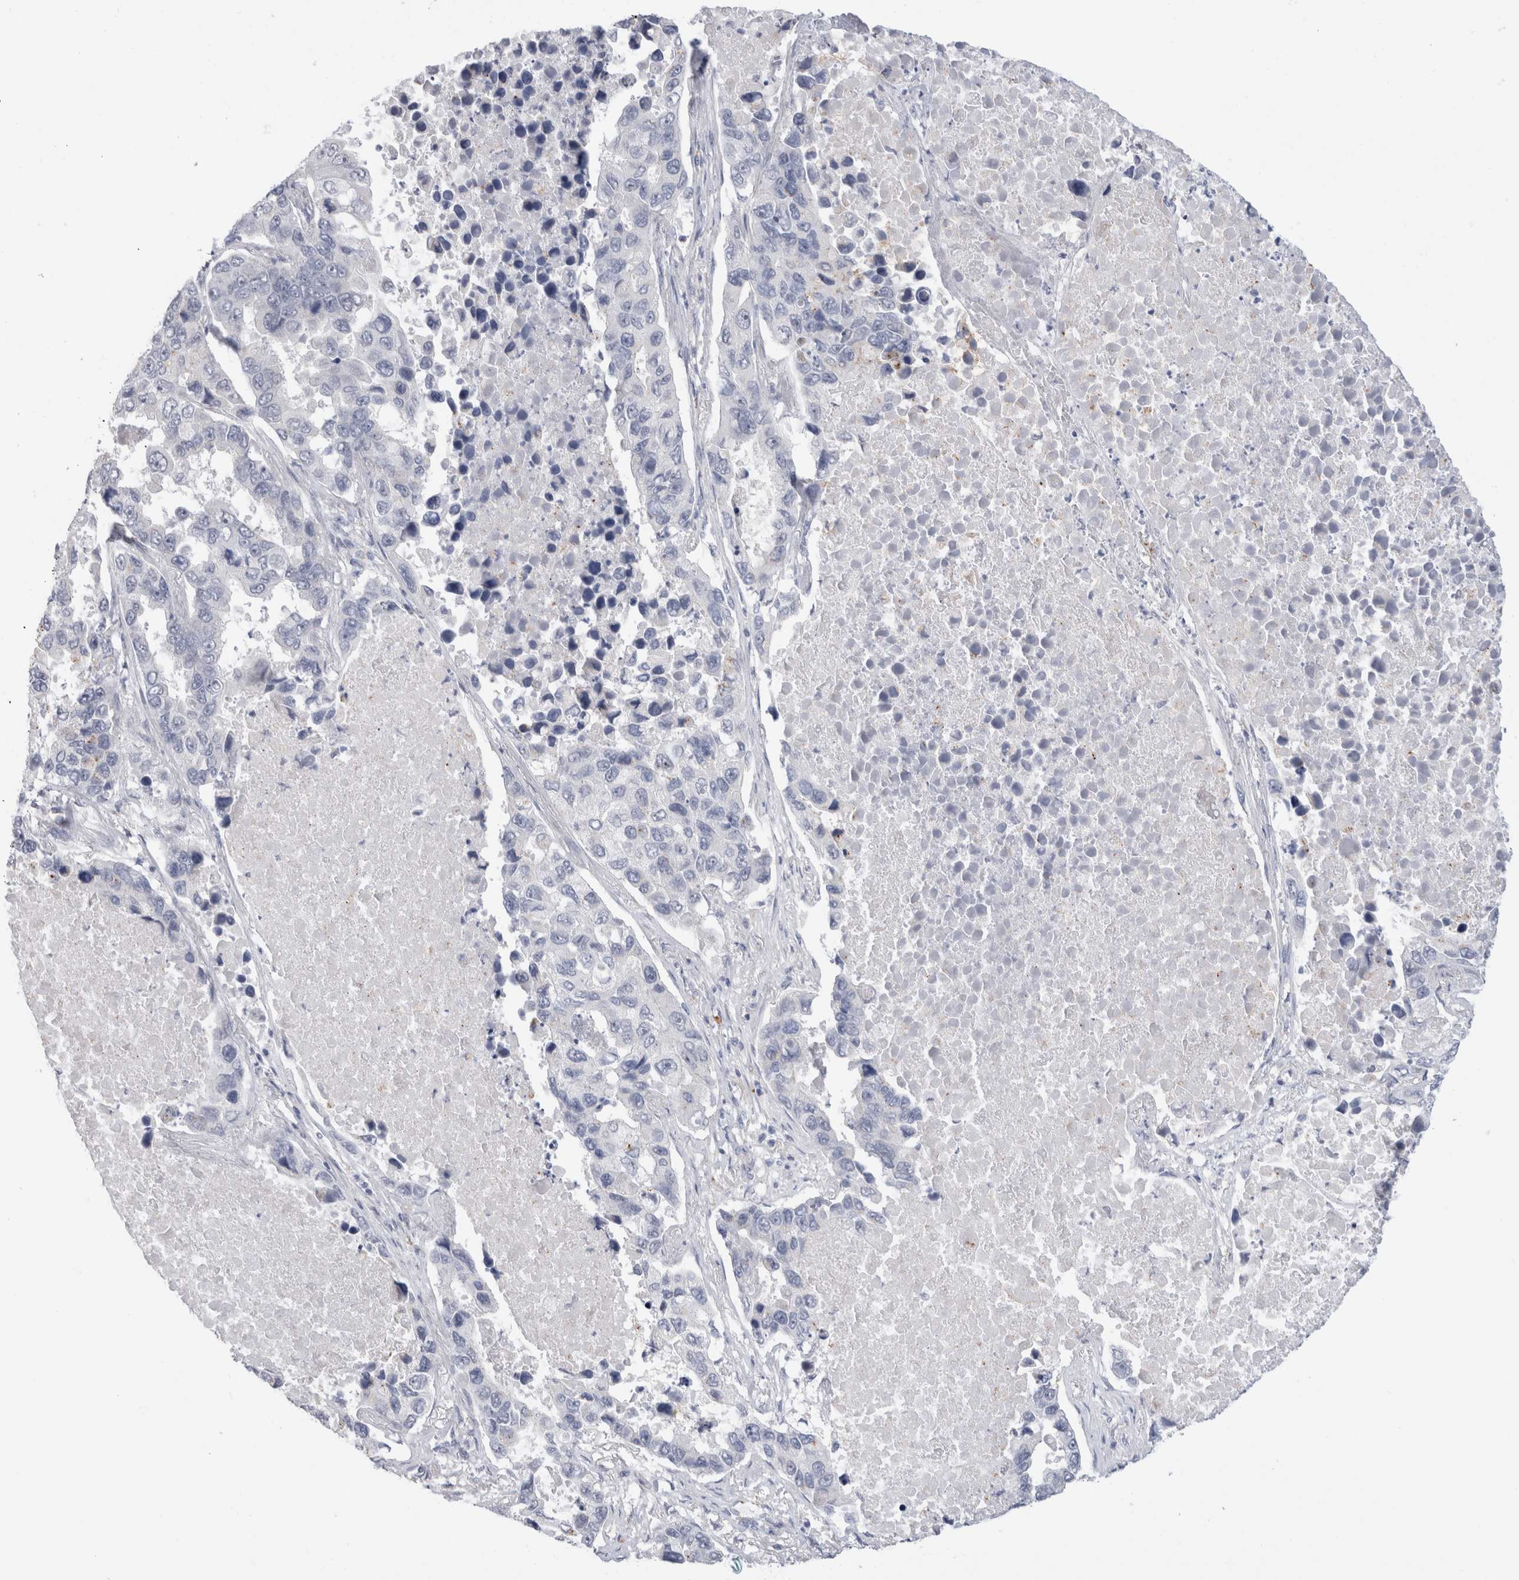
{"staining": {"intensity": "negative", "quantity": "none", "location": "none"}, "tissue": "lung cancer", "cell_type": "Tumor cells", "image_type": "cancer", "snomed": [{"axis": "morphology", "description": "Adenocarcinoma, NOS"}, {"axis": "topography", "description": "Lung"}], "caption": "An IHC photomicrograph of lung adenocarcinoma is shown. There is no staining in tumor cells of lung adenocarcinoma. (DAB (3,3'-diaminobenzidine) immunohistochemistry (IHC), high magnification).", "gene": "ANKMY1", "patient": {"sex": "male", "age": 64}}